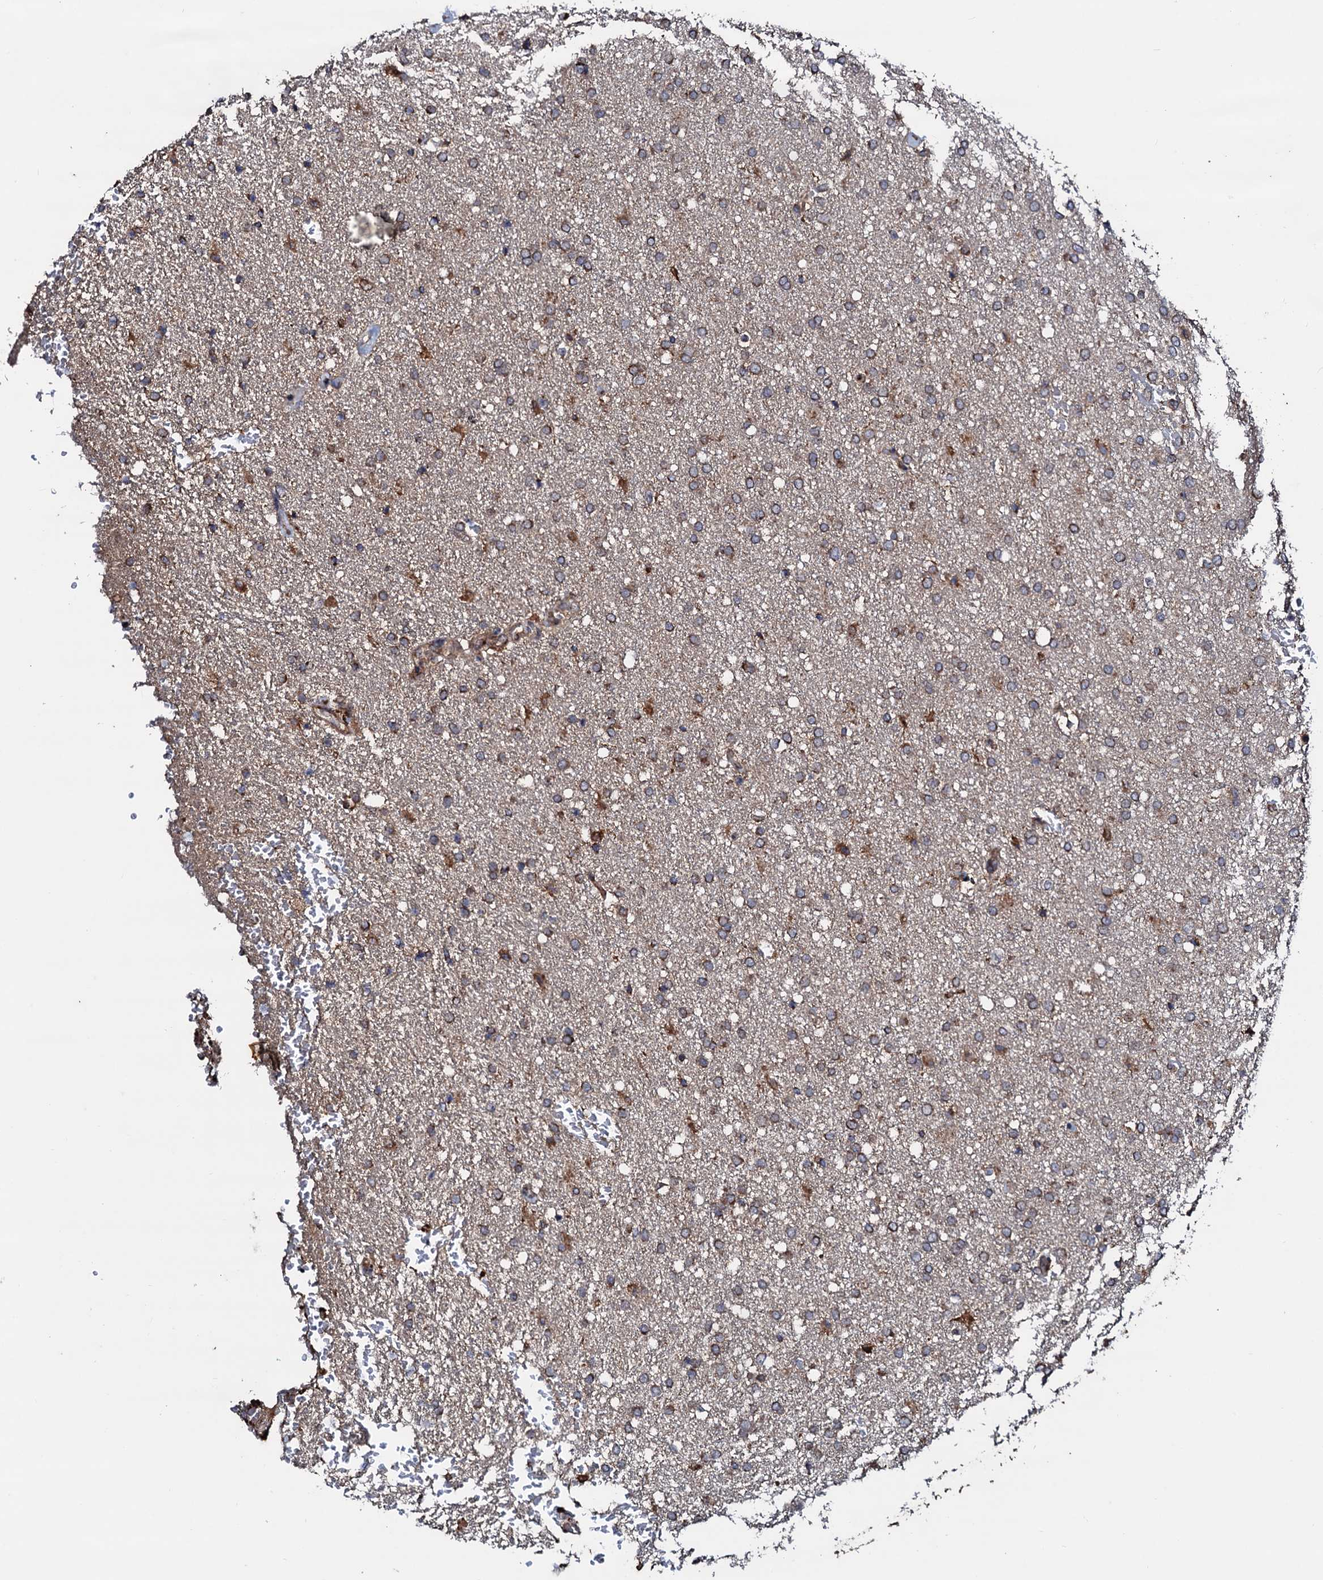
{"staining": {"intensity": "moderate", "quantity": ">75%", "location": "cytoplasmic/membranous"}, "tissue": "glioma", "cell_type": "Tumor cells", "image_type": "cancer", "snomed": [{"axis": "morphology", "description": "Glioma, malignant, High grade"}, {"axis": "topography", "description": "Brain"}], "caption": "Brown immunohistochemical staining in glioma demonstrates moderate cytoplasmic/membranous staining in about >75% of tumor cells. The protein is shown in brown color, while the nuclei are stained blue.", "gene": "SDHAF2", "patient": {"sex": "male", "age": 72}}